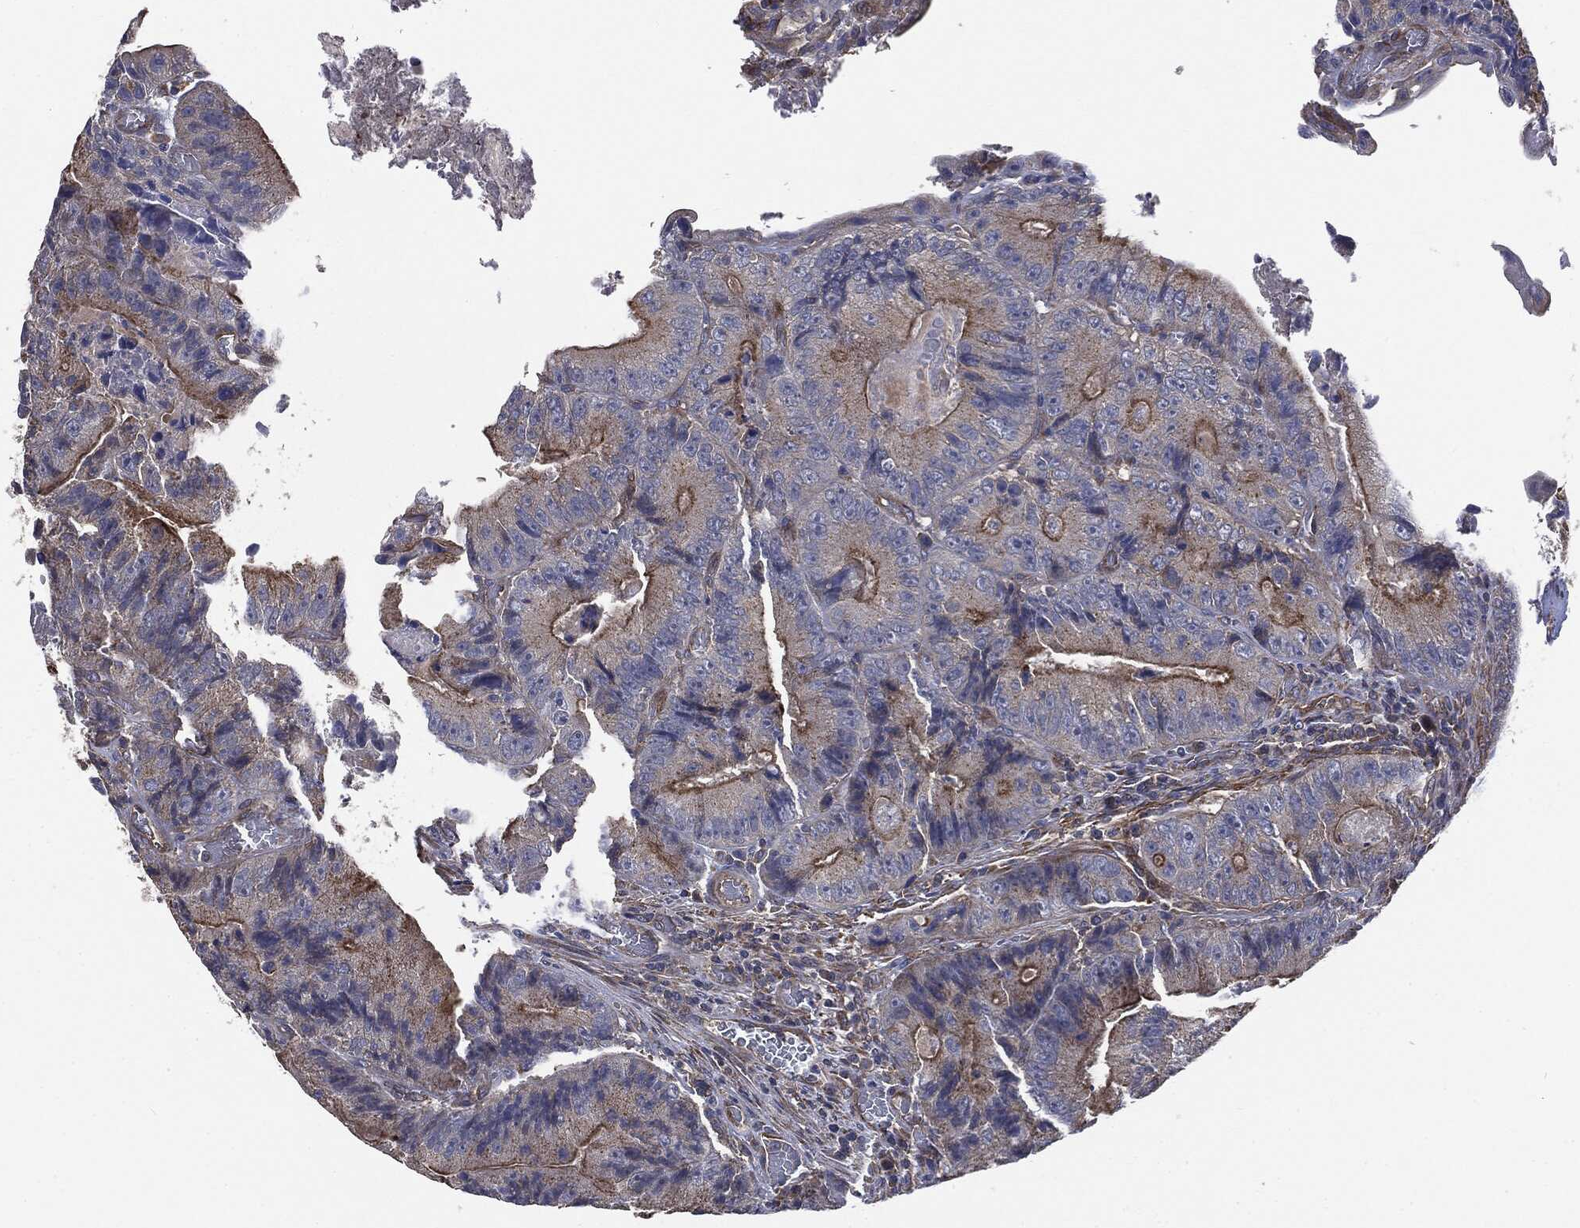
{"staining": {"intensity": "strong", "quantity": "25%-75%", "location": "cytoplasmic/membranous"}, "tissue": "colorectal cancer", "cell_type": "Tumor cells", "image_type": "cancer", "snomed": [{"axis": "morphology", "description": "Adenocarcinoma, NOS"}, {"axis": "topography", "description": "Colon"}], "caption": "Adenocarcinoma (colorectal) was stained to show a protein in brown. There is high levels of strong cytoplasmic/membranous staining in approximately 25%-75% of tumor cells. The protein of interest is stained brown, and the nuclei are stained in blue (DAB (3,3'-diaminobenzidine) IHC with brightfield microscopy, high magnification).", "gene": "EPS15L1", "patient": {"sex": "female", "age": 86}}